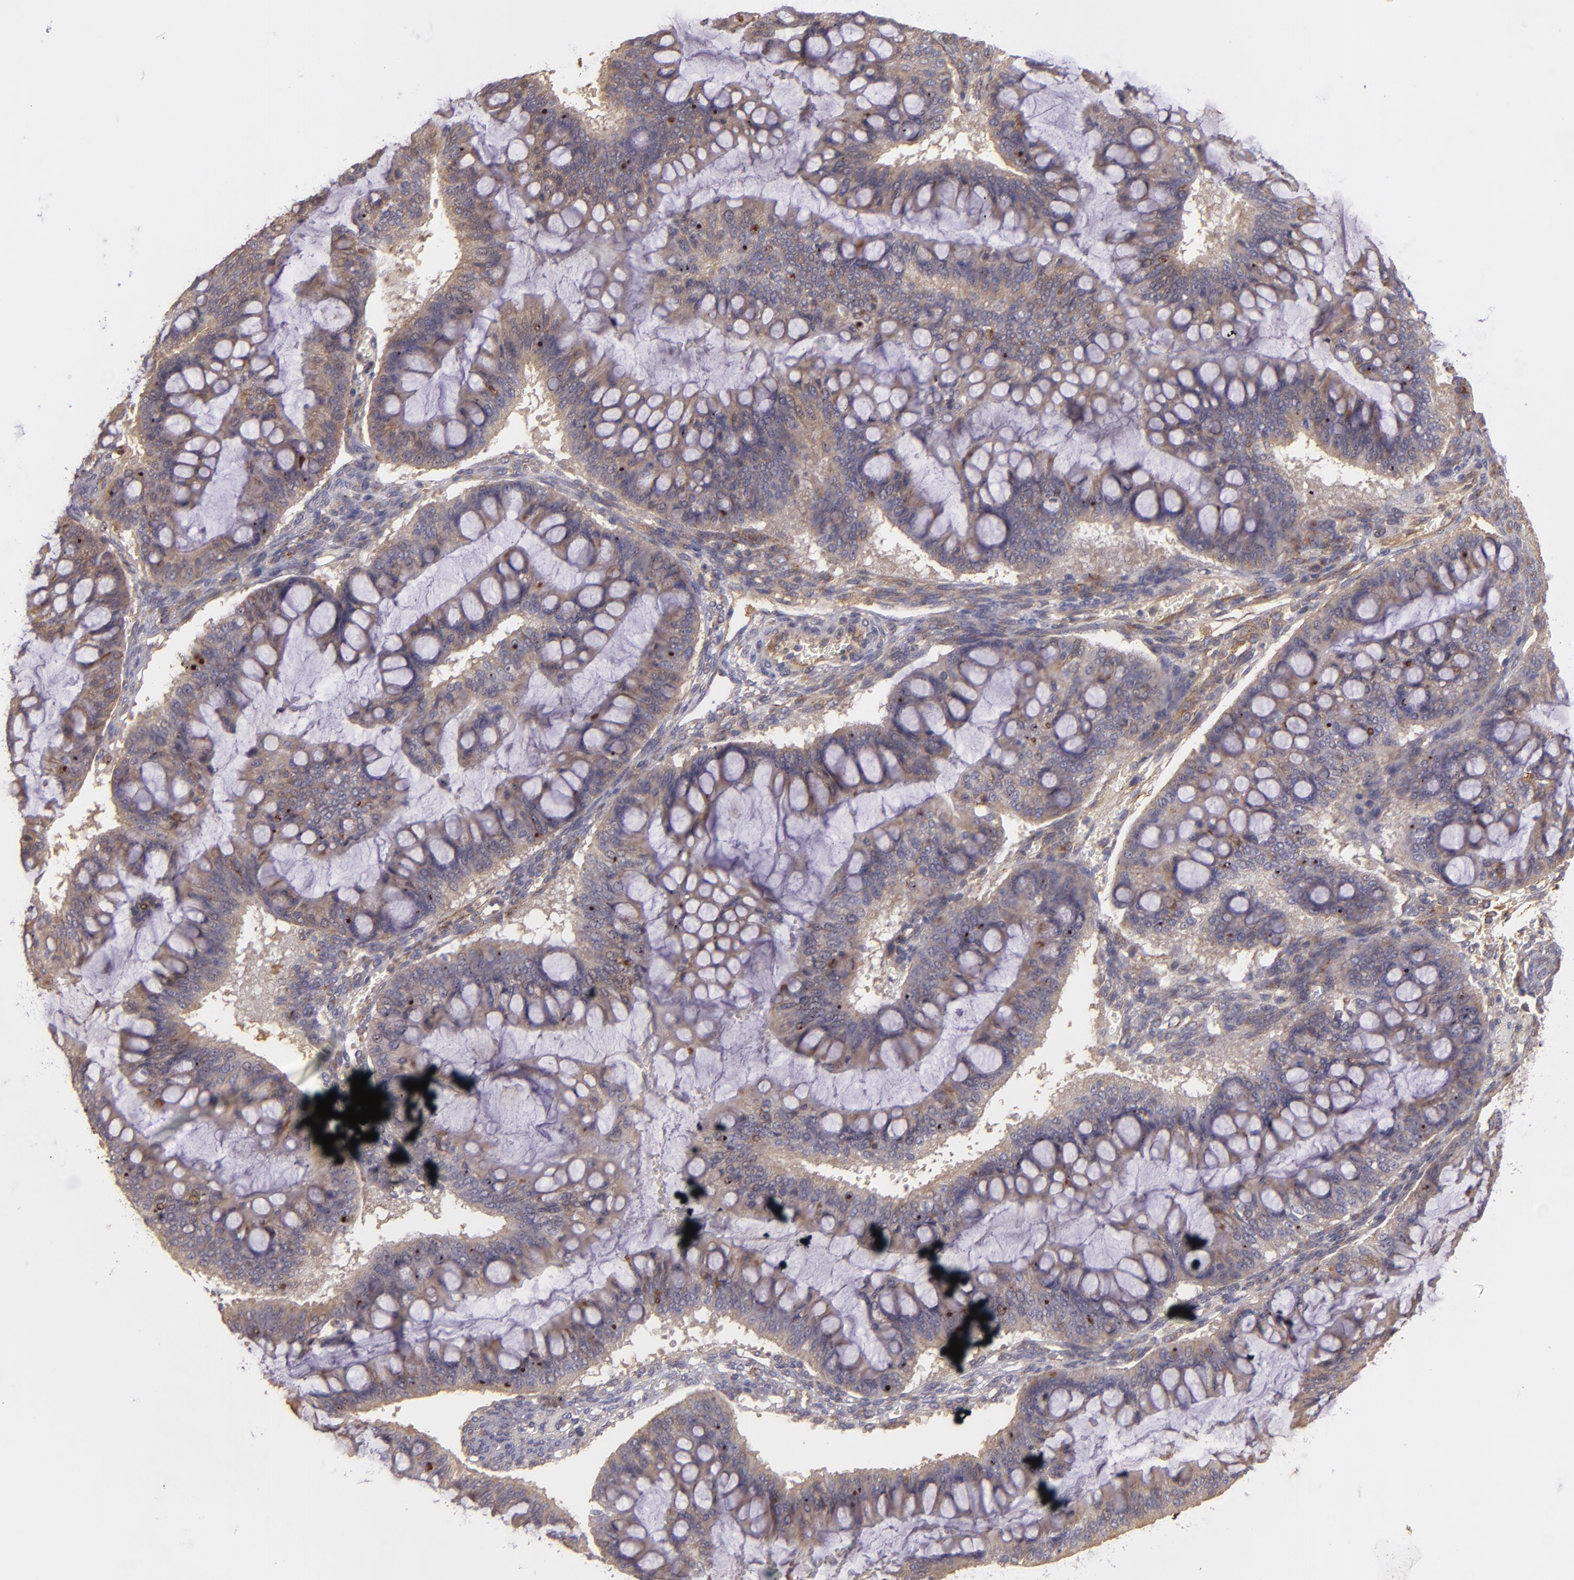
{"staining": {"intensity": "moderate", "quantity": ">75%", "location": "cytoplasmic/membranous"}, "tissue": "ovarian cancer", "cell_type": "Tumor cells", "image_type": "cancer", "snomed": [{"axis": "morphology", "description": "Cystadenocarcinoma, mucinous, NOS"}, {"axis": "topography", "description": "Ovary"}], "caption": "Brown immunohistochemical staining in ovarian mucinous cystadenocarcinoma displays moderate cytoplasmic/membranous expression in approximately >75% of tumor cells.", "gene": "ECE1", "patient": {"sex": "female", "age": 73}}